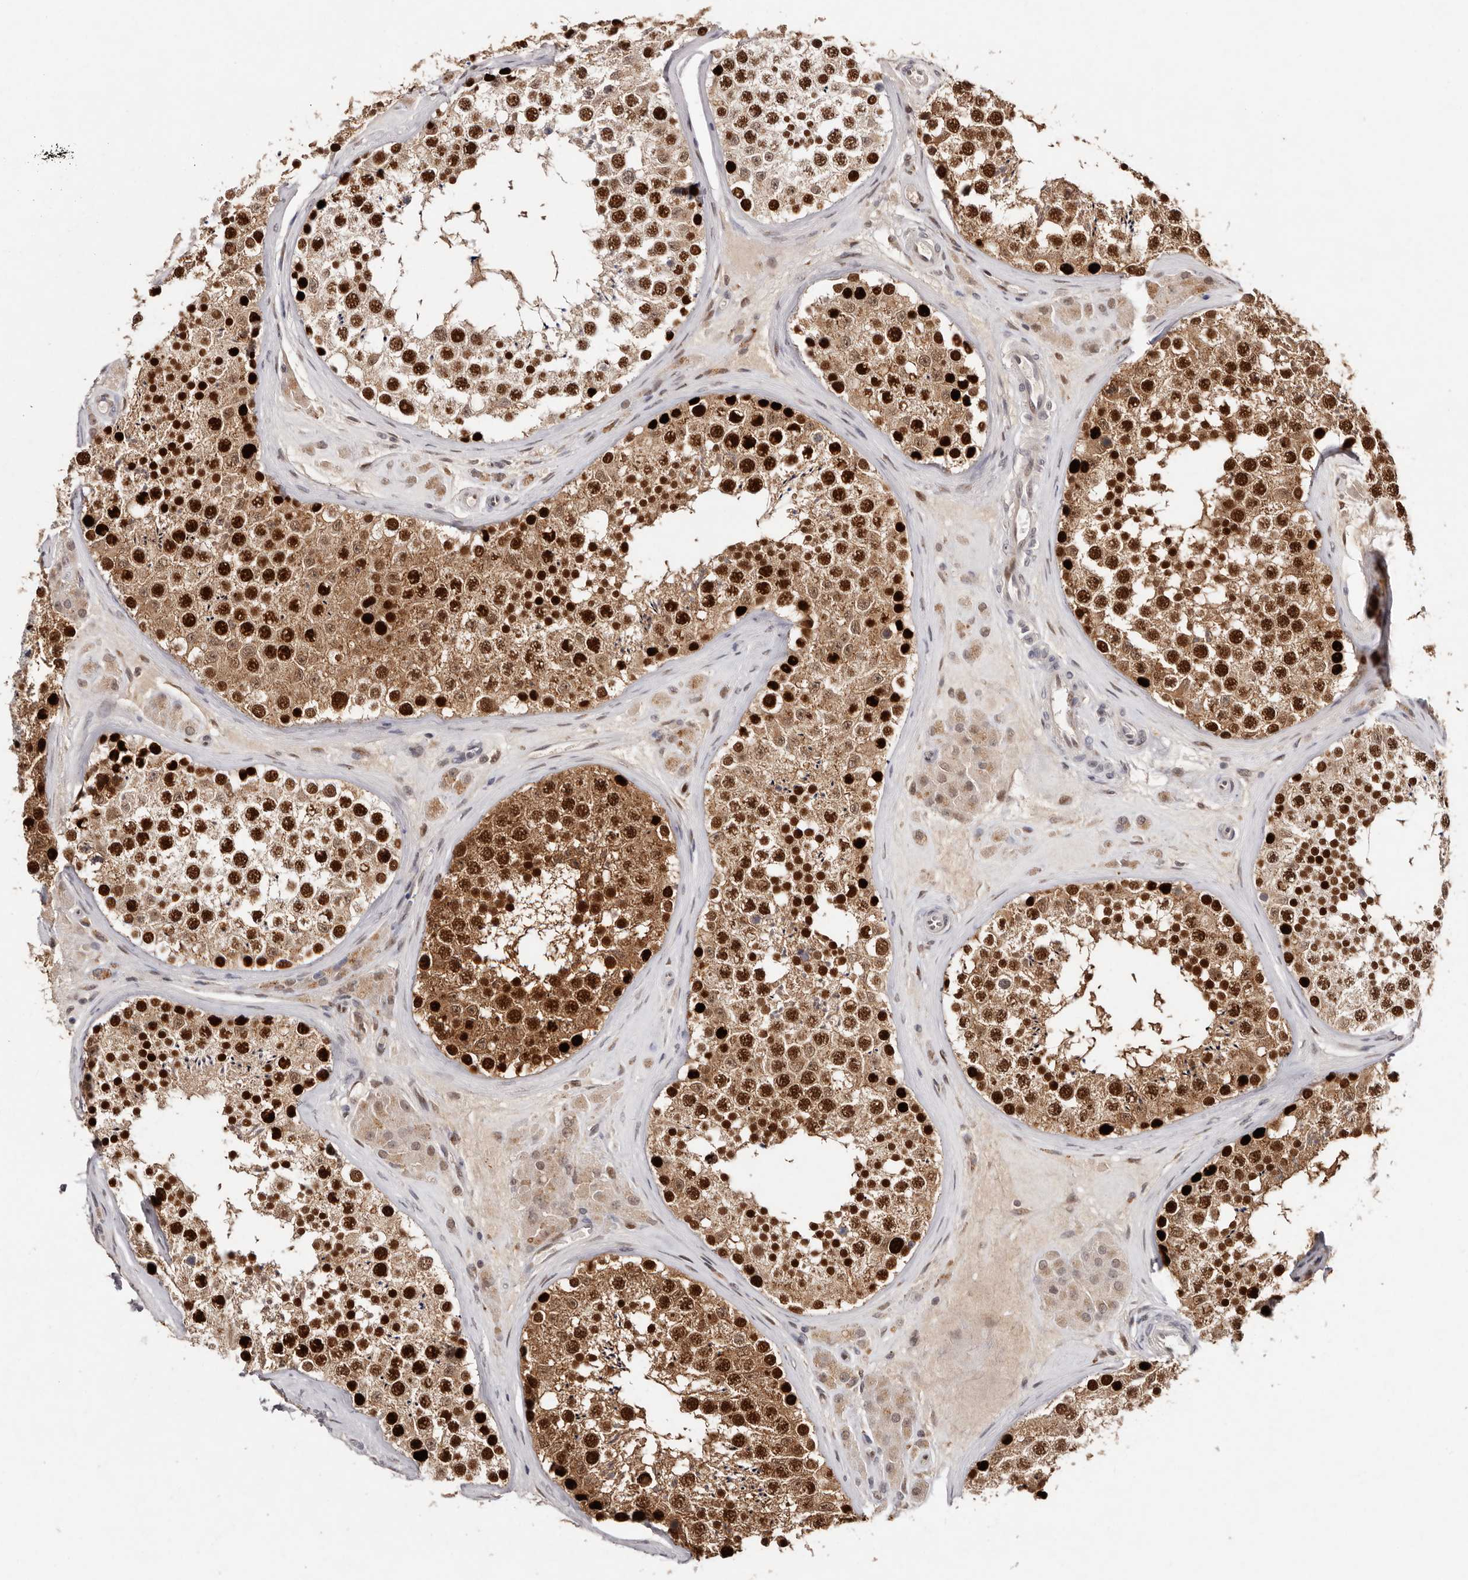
{"staining": {"intensity": "strong", "quantity": ">75%", "location": "nuclear"}, "tissue": "testis", "cell_type": "Cells in seminiferous ducts", "image_type": "normal", "snomed": [{"axis": "morphology", "description": "Normal tissue, NOS"}, {"axis": "topography", "description": "Testis"}], "caption": "The histopathology image exhibits immunohistochemical staining of unremarkable testis. There is strong nuclear staining is present in approximately >75% of cells in seminiferous ducts.", "gene": "KLF7", "patient": {"sex": "male", "age": 46}}